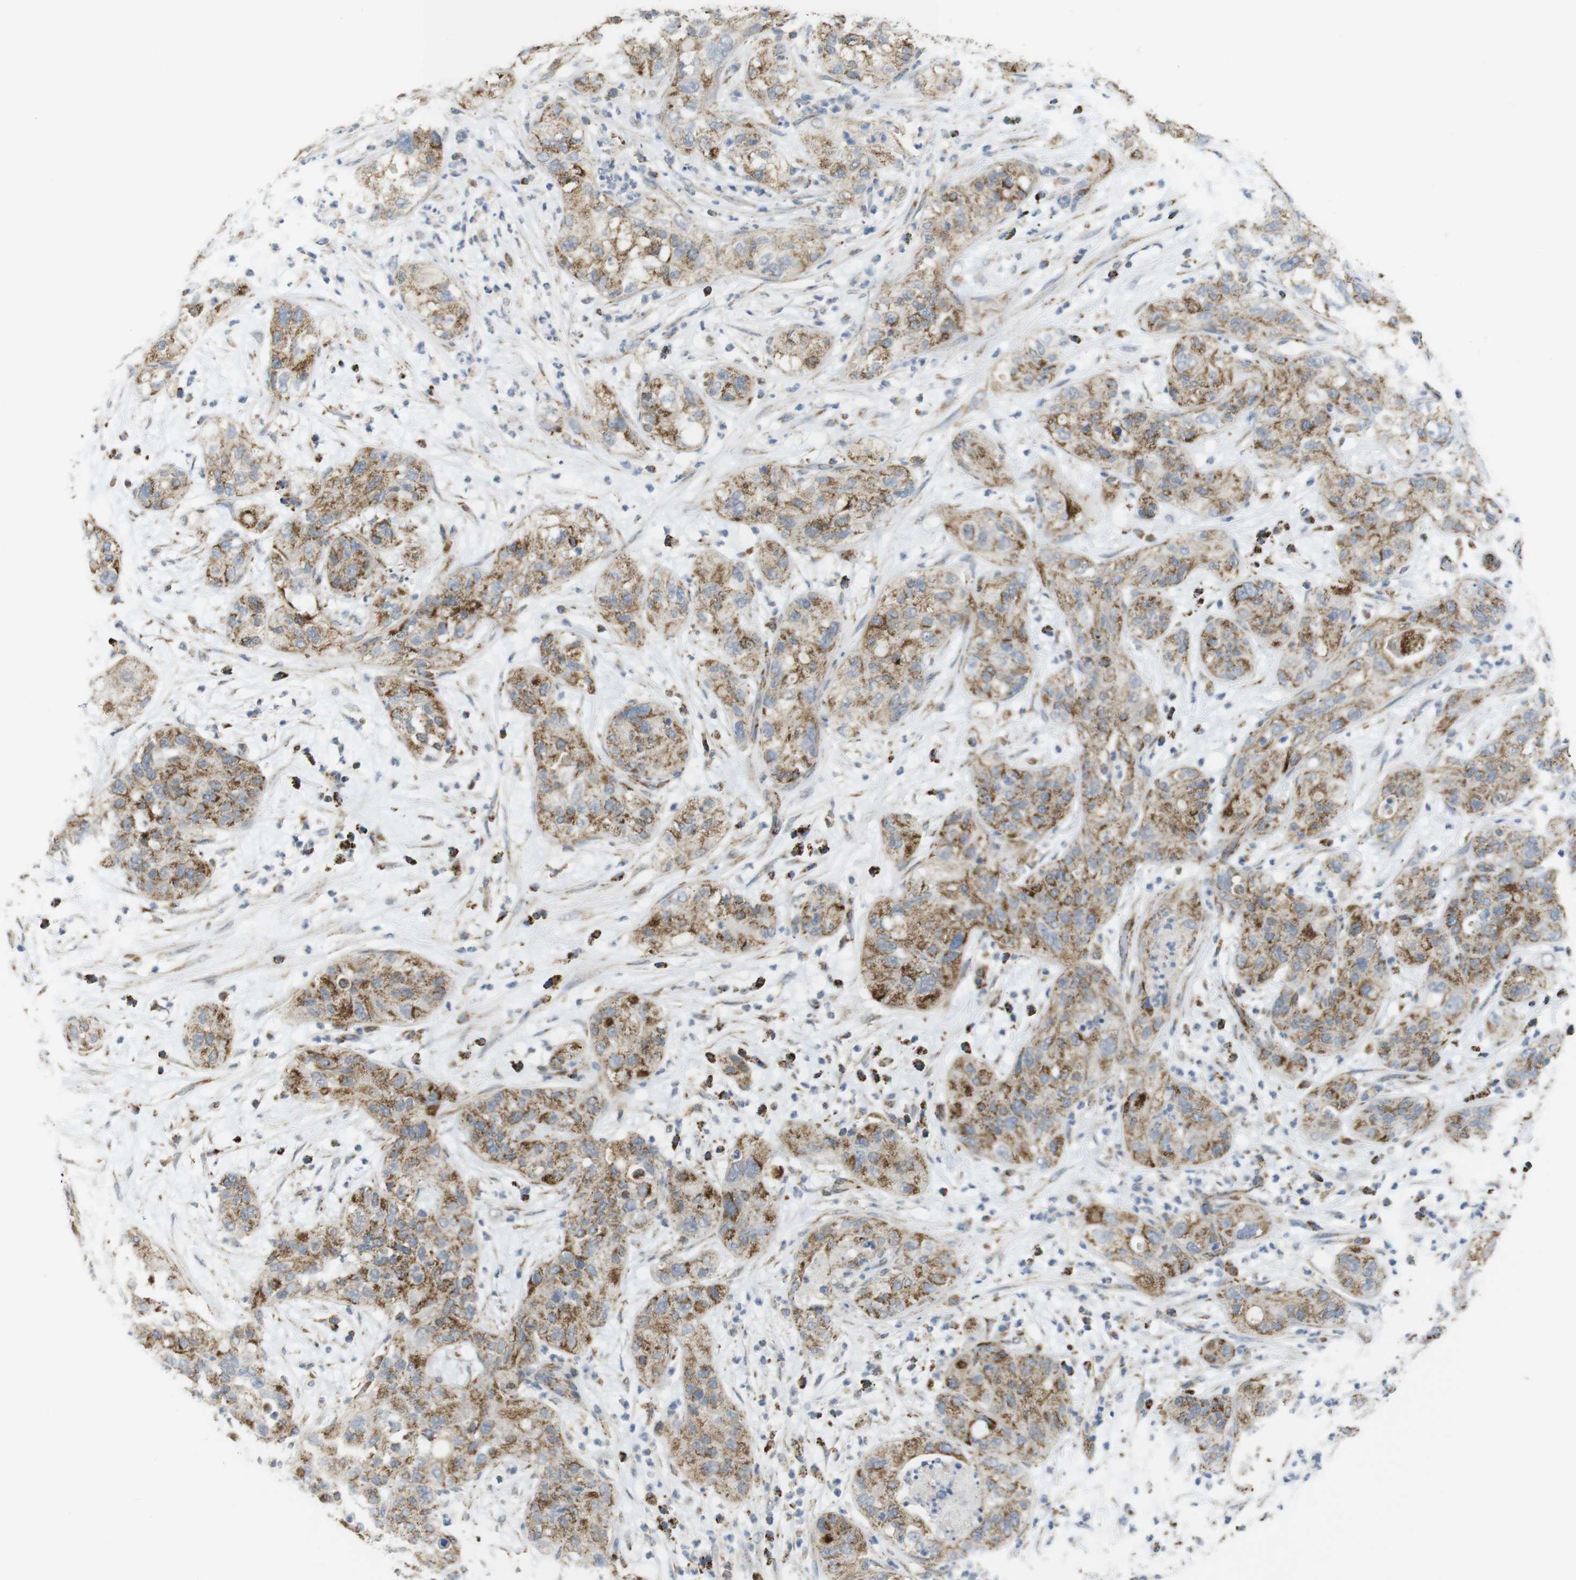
{"staining": {"intensity": "moderate", "quantity": ">75%", "location": "cytoplasmic/membranous"}, "tissue": "pancreatic cancer", "cell_type": "Tumor cells", "image_type": "cancer", "snomed": [{"axis": "morphology", "description": "Adenocarcinoma, NOS"}, {"axis": "topography", "description": "Pancreas"}], "caption": "The photomicrograph exhibits staining of pancreatic adenocarcinoma, revealing moderate cytoplasmic/membranous protein positivity (brown color) within tumor cells.", "gene": "CALHM2", "patient": {"sex": "female", "age": 78}}